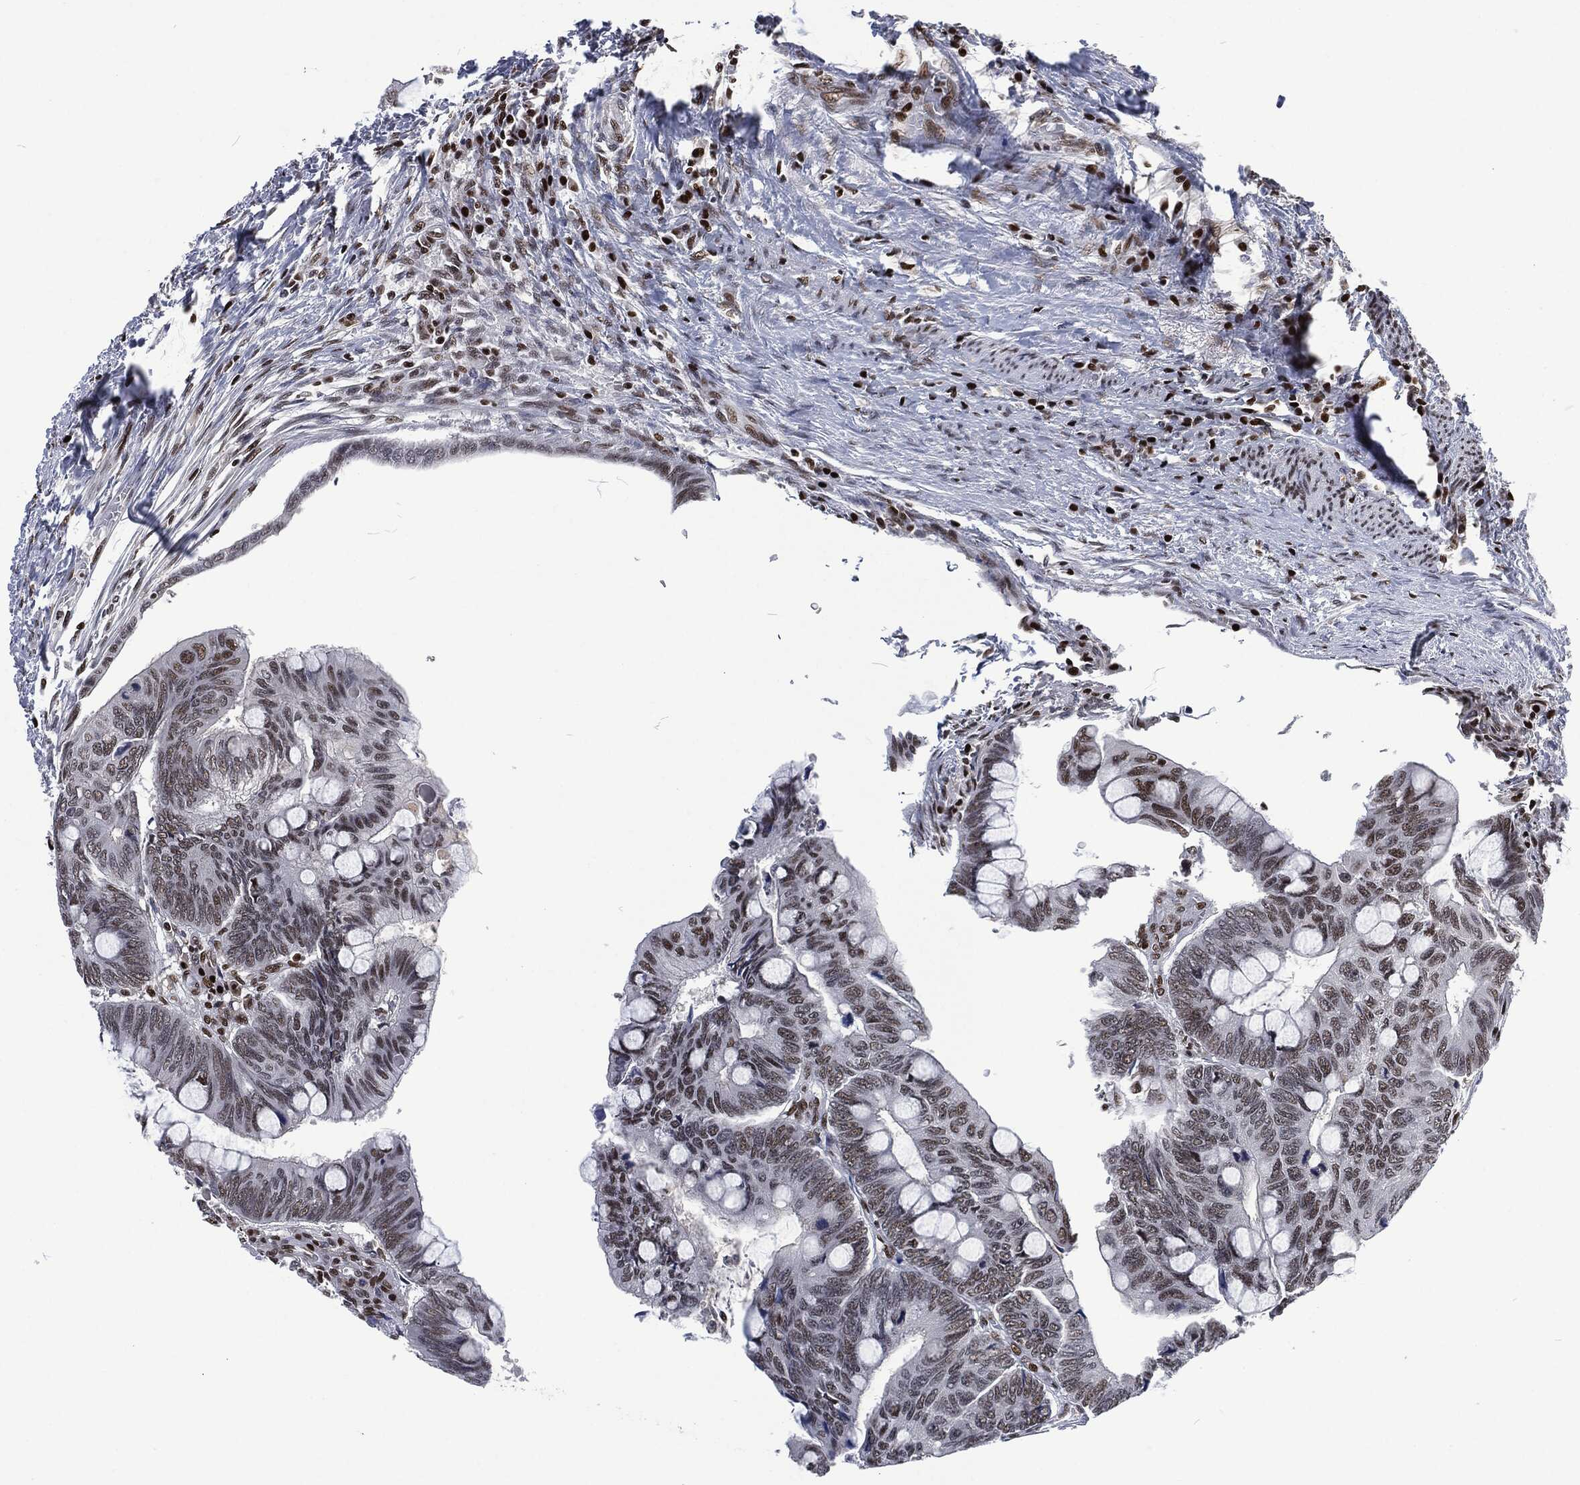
{"staining": {"intensity": "moderate", "quantity": "<25%", "location": "nuclear"}, "tissue": "colorectal cancer", "cell_type": "Tumor cells", "image_type": "cancer", "snomed": [{"axis": "morphology", "description": "Normal tissue, NOS"}, {"axis": "morphology", "description": "Adenocarcinoma, NOS"}, {"axis": "topography", "description": "Rectum"}, {"axis": "topography", "description": "Peripheral nerve tissue"}], "caption": "Moderate nuclear staining is present in approximately <25% of tumor cells in adenocarcinoma (colorectal). Using DAB (3,3'-diaminobenzidine) (brown) and hematoxylin (blue) stains, captured at high magnification using brightfield microscopy.", "gene": "DCPS", "patient": {"sex": "male", "age": 92}}